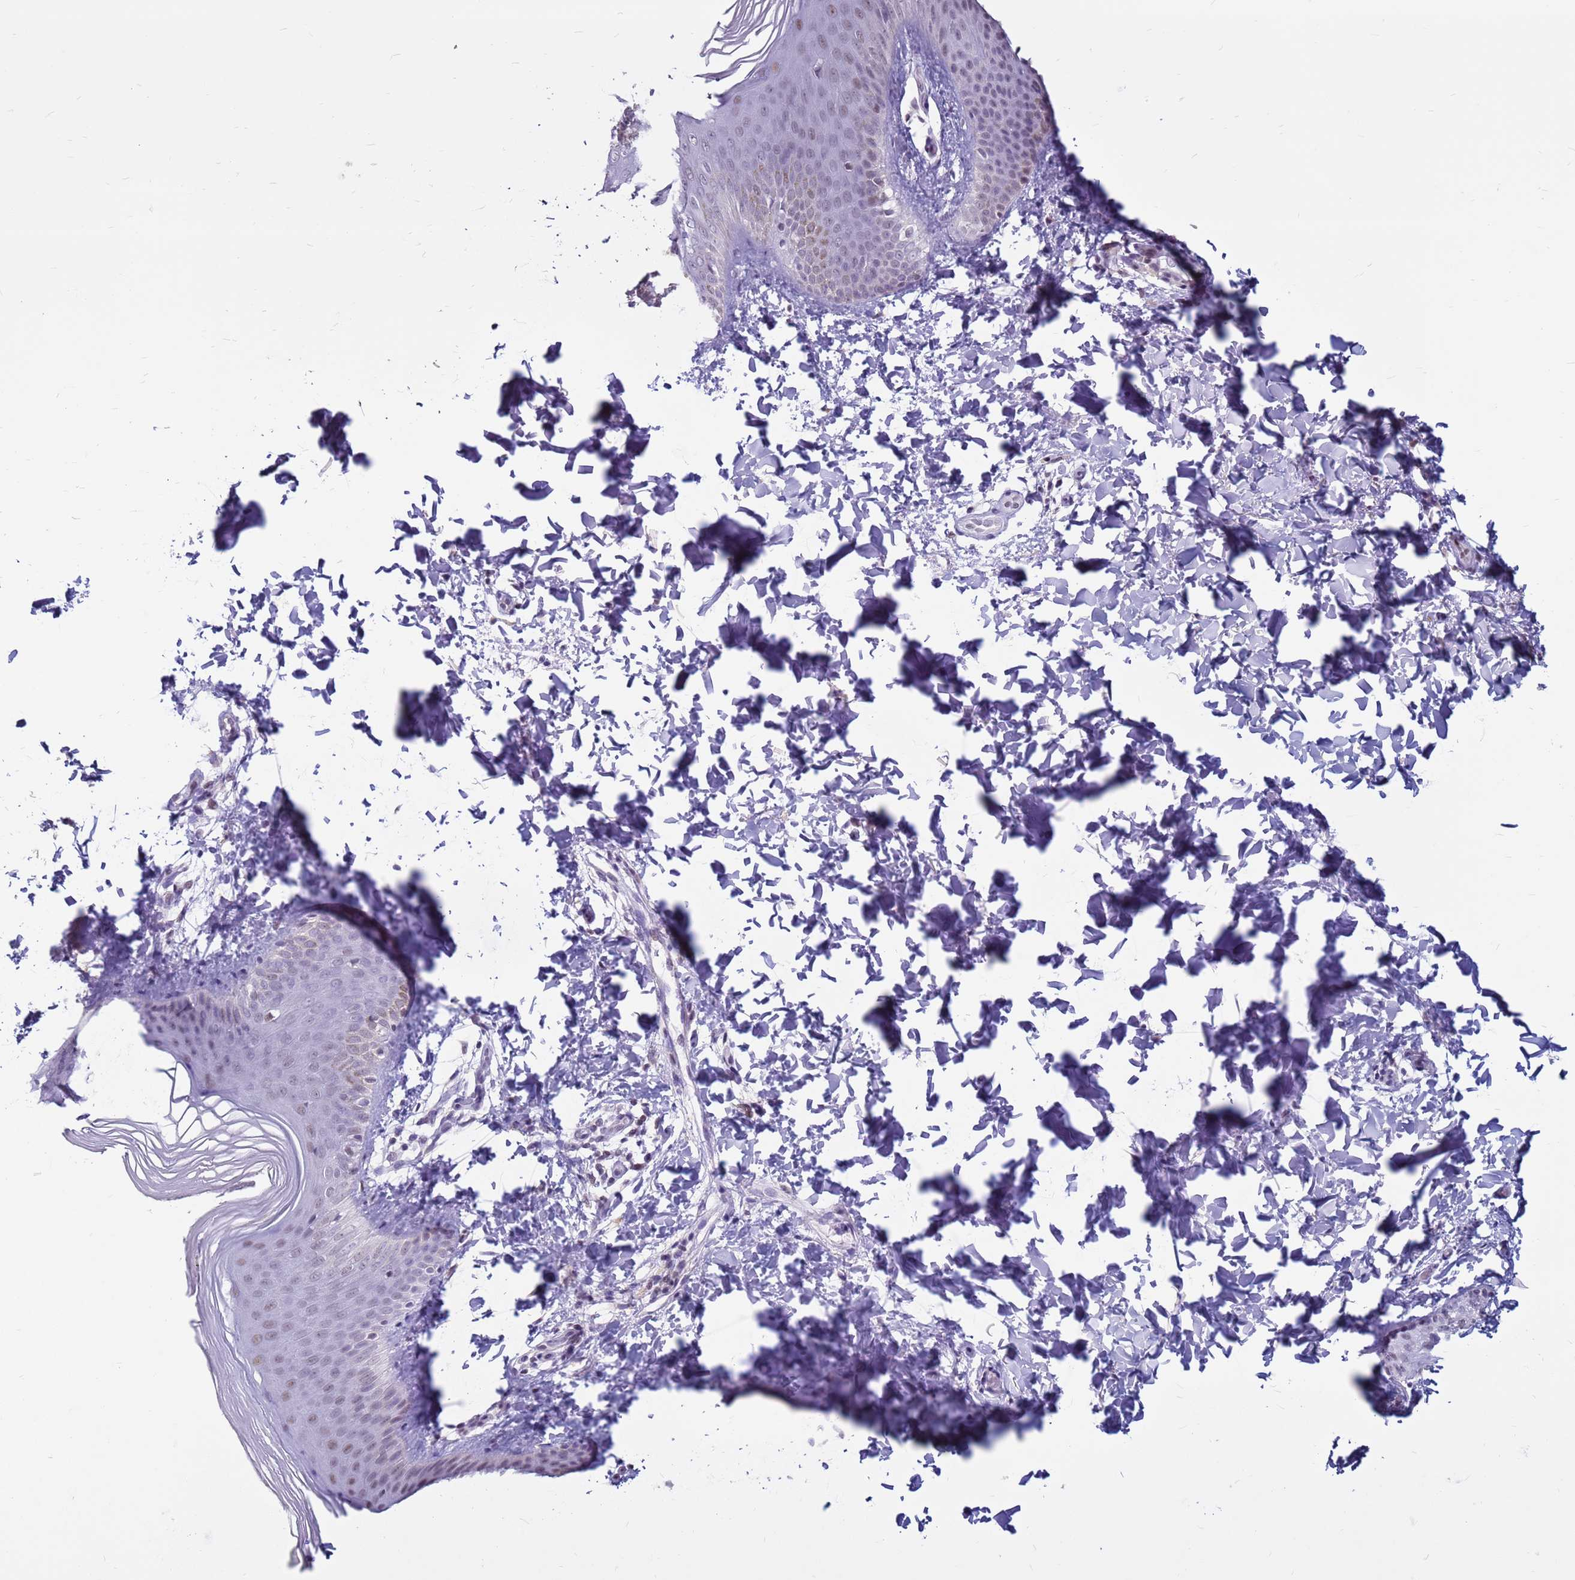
{"staining": {"intensity": "weak", "quantity": "<25%", "location": "nuclear"}, "tissue": "skin", "cell_type": "Epidermal cells", "image_type": "normal", "snomed": [{"axis": "morphology", "description": "Normal tissue, NOS"}, {"axis": "morphology", "description": "Inflammation, NOS"}, {"axis": "topography", "description": "Soft tissue"}, {"axis": "topography", "description": "Anal"}], "caption": "Immunohistochemistry (IHC) of benign human skin displays no positivity in epidermal cells. (DAB (3,3'-diaminobenzidine) immunohistochemistry (IHC) with hematoxylin counter stain).", "gene": "CDK2AP2", "patient": {"sex": "female", "age": 15}}